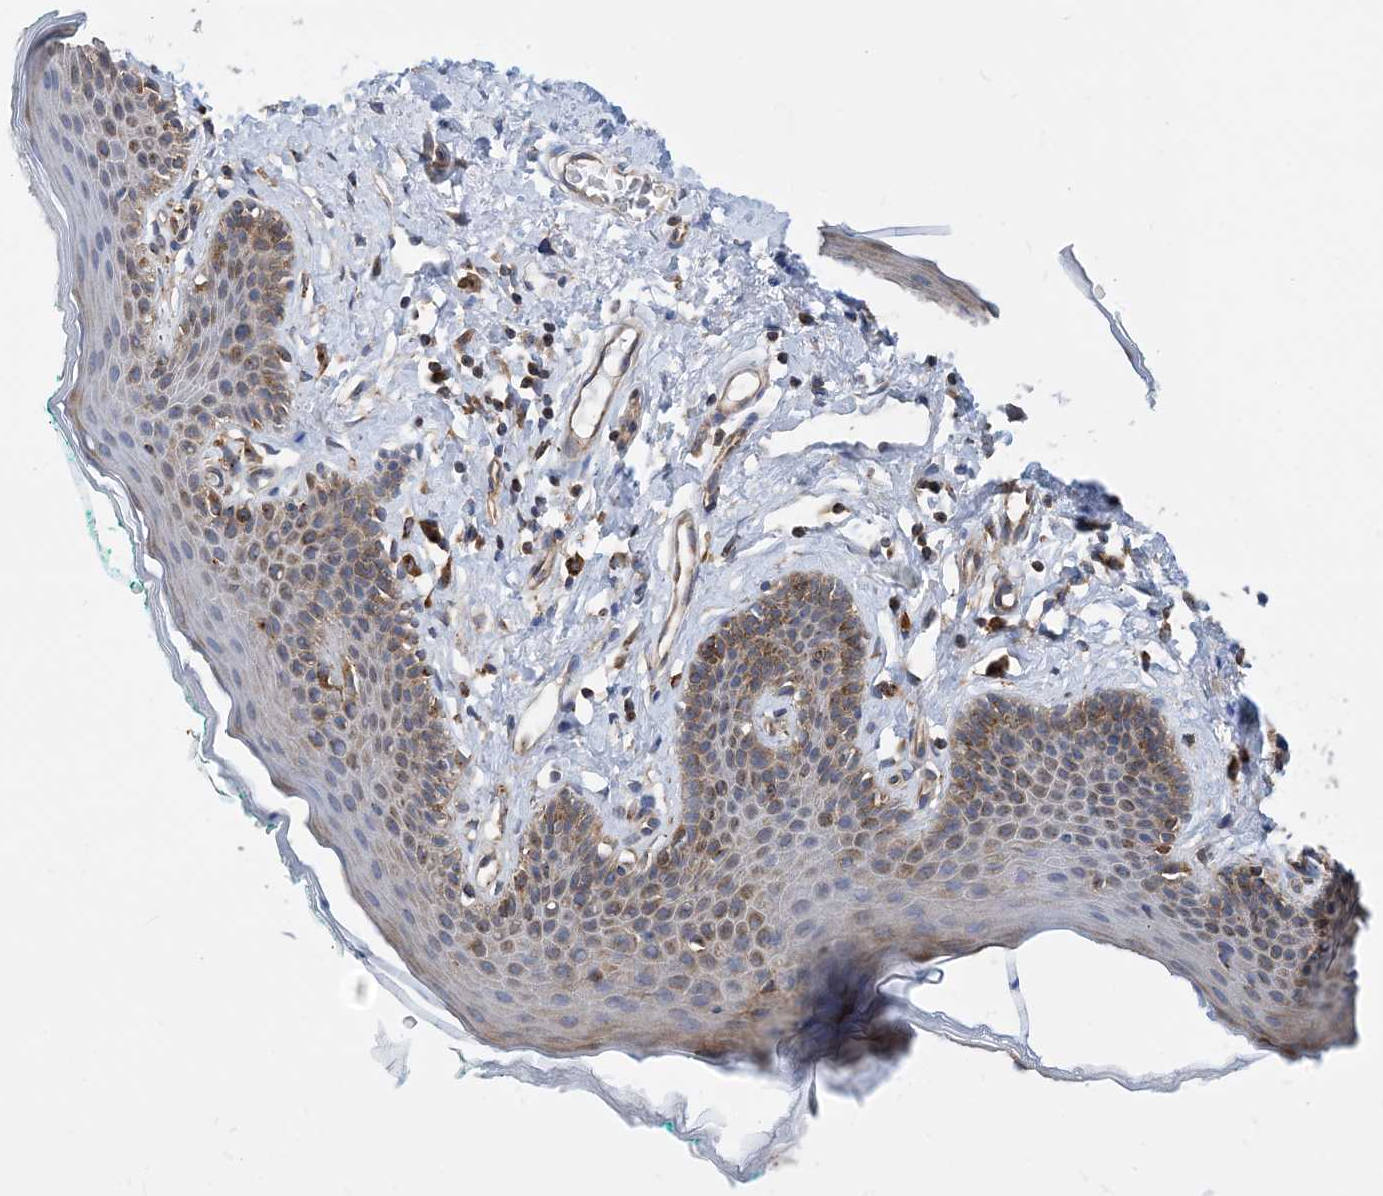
{"staining": {"intensity": "moderate", "quantity": "25%-75%", "location": "cytoplasmic/membranous"}, "tissue": "skin", "cell_type": "Epidermal cells", "image_type": "normal", "snomed": [{"axis": "morphology", "description": "Normal tissue, NOS"}, {"axis": "topography", "description": "Vulva"}], "caption": "High-magnification brightfield microscopy of normal skin stained with DAB (brown) and counterstained with hematoxylin (blue). epidermal cells exhibit moderate cytoplasmic/membranous staining is seen in about25%-75% of cells.", "gene": "DYNC1LI1", "patient": {"sex": "female", "age": 66}}